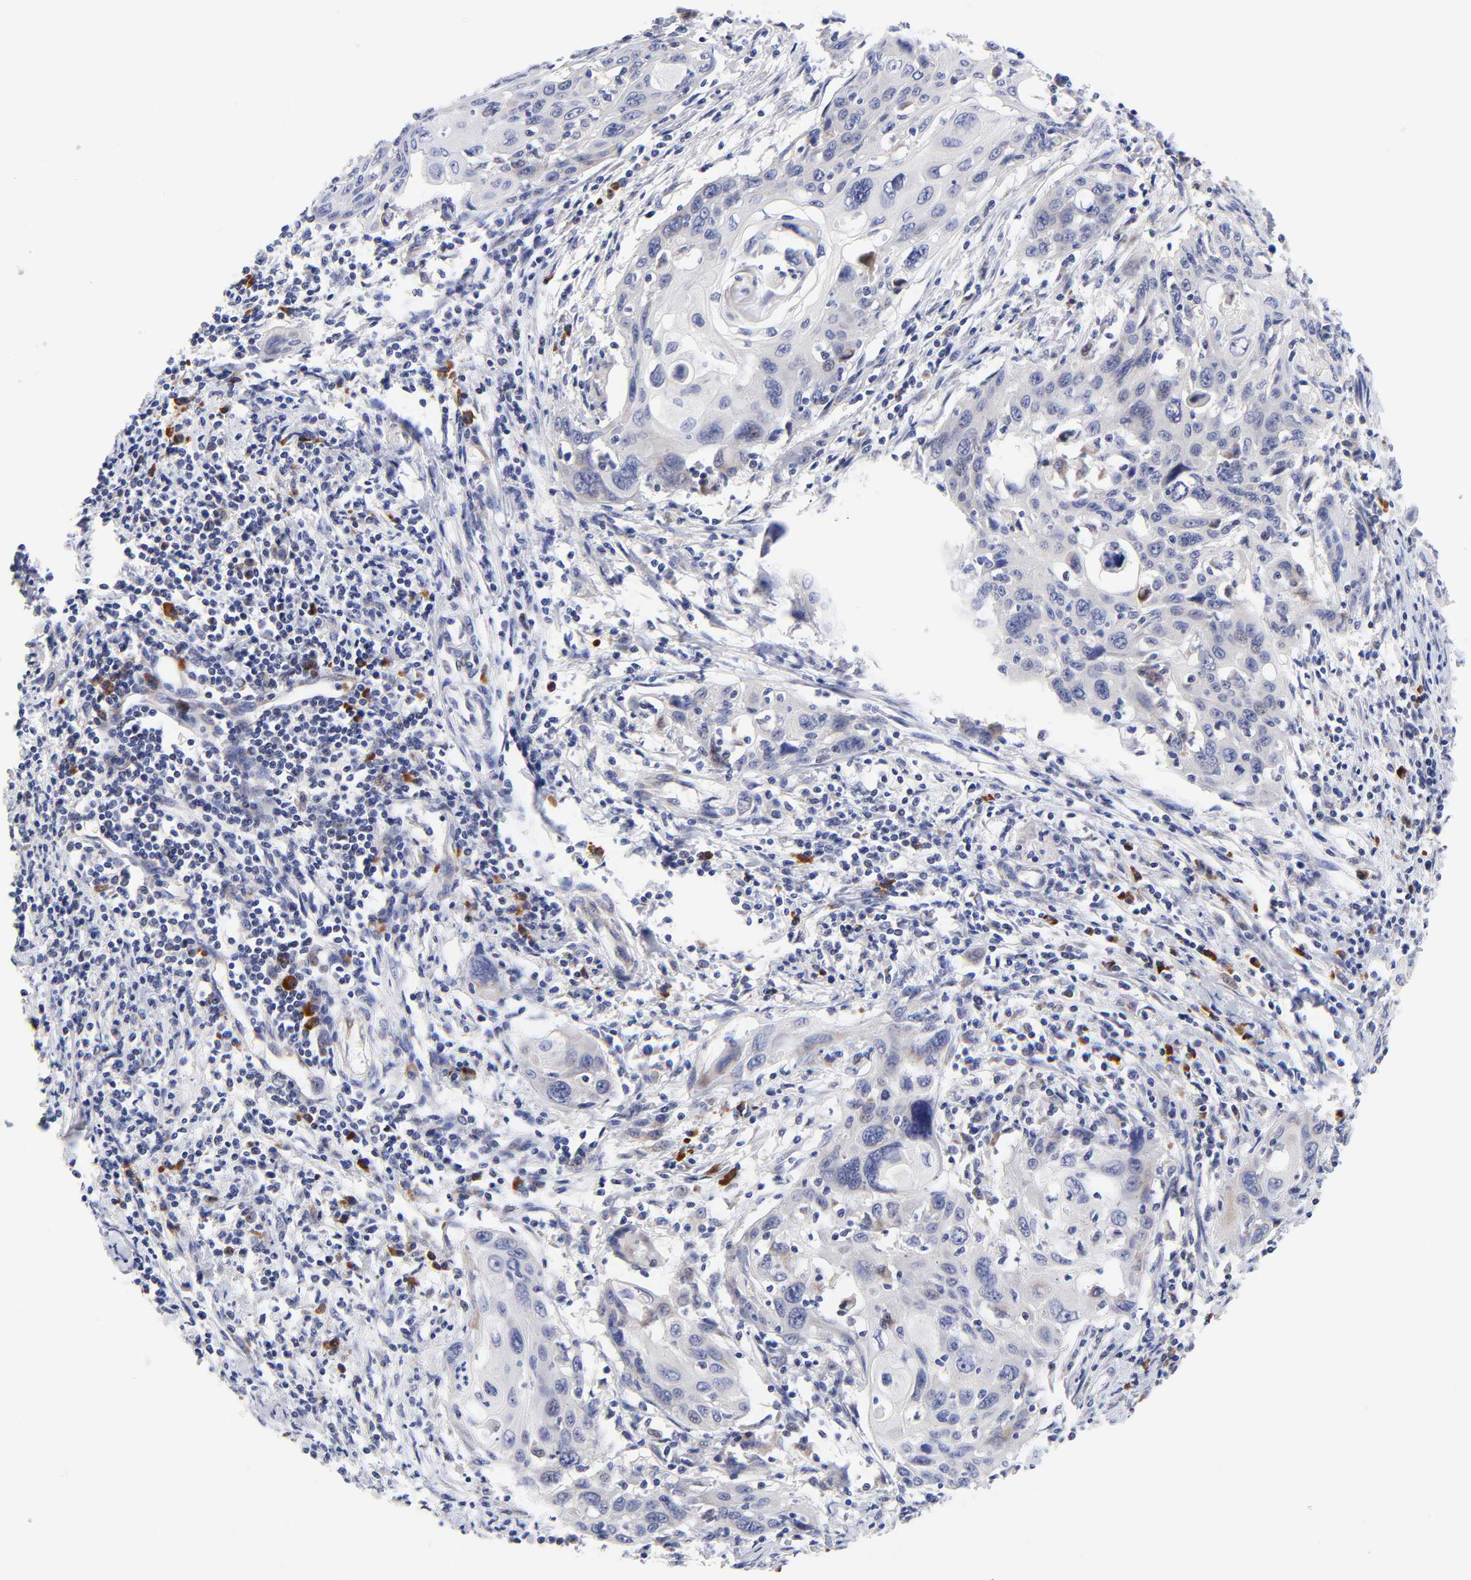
{"staining": {"intensity": "negative", "quantity": "none", "location": "none"}, "tissue": "cervical cancer", "cell_type": "Tumor cells", "image_type": "cancer", "snomed": [{"axis": "morphology", "description": "Squamous cell carcinoma, NOS"}, {"axis": "topography", "description": "Cervix"}], "caption": "IHC of human cervical squamous cell carcinoma shows no staining in tumor cells.", "gene": "AFF2", "patient": {"sex": "female", "age": 54}}